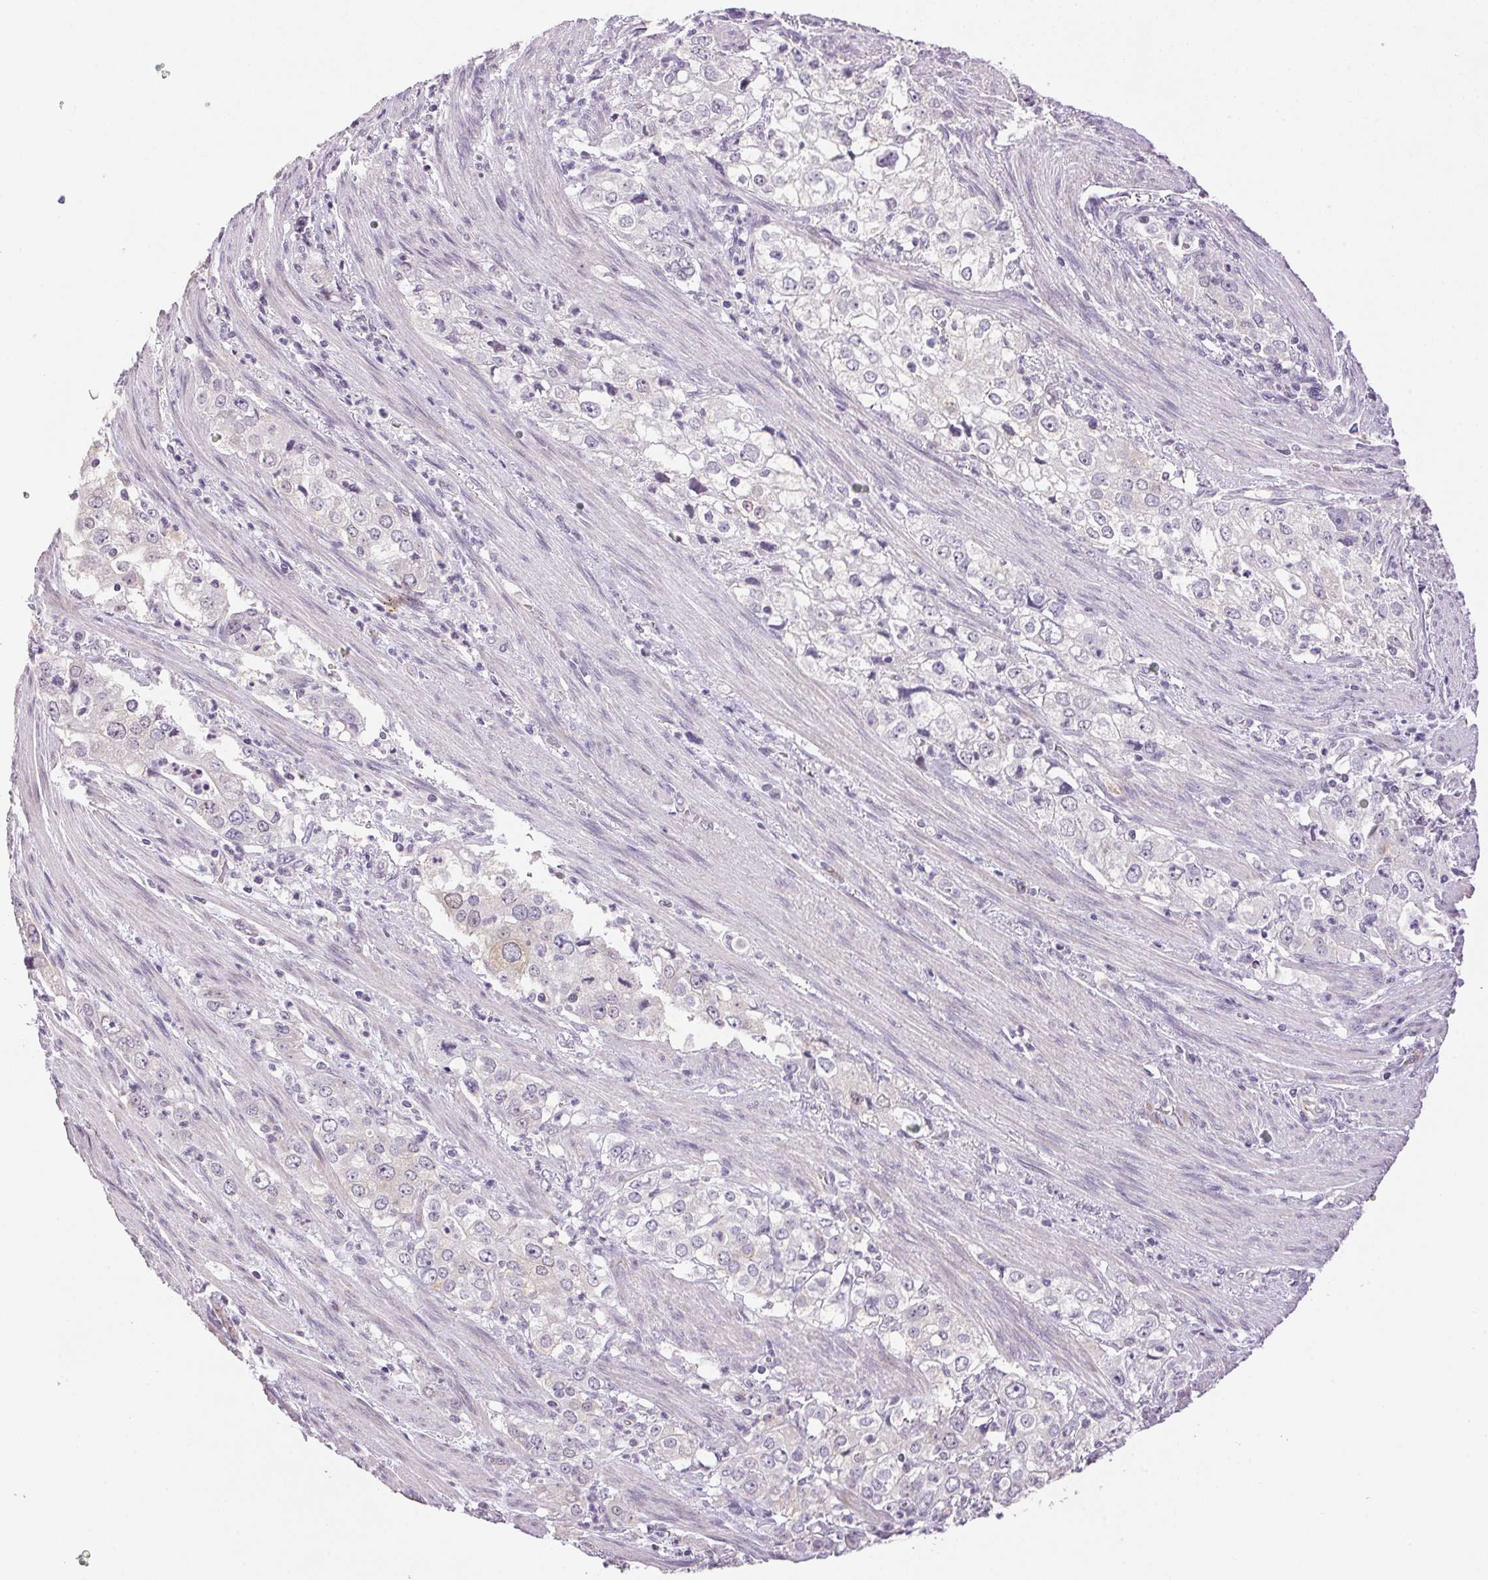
{"staining": {"intensity": "negative", "quantity": "none", "location": "none"}, "tissue": "stomach cancer", "cell_type": "Tumor cells", "image_type": "cancer", "snomed": [{"axis": "morphology", "description": "Adenocarcinoma, NOS"}, {"axis": "topography", "description": "Stomach, upper"}], "caption": "Tumor cells show no significant positivity in adenocarcinoma (stomach).", "gene": "GYG2", "patient": {"sex": "male", "age": 75}}